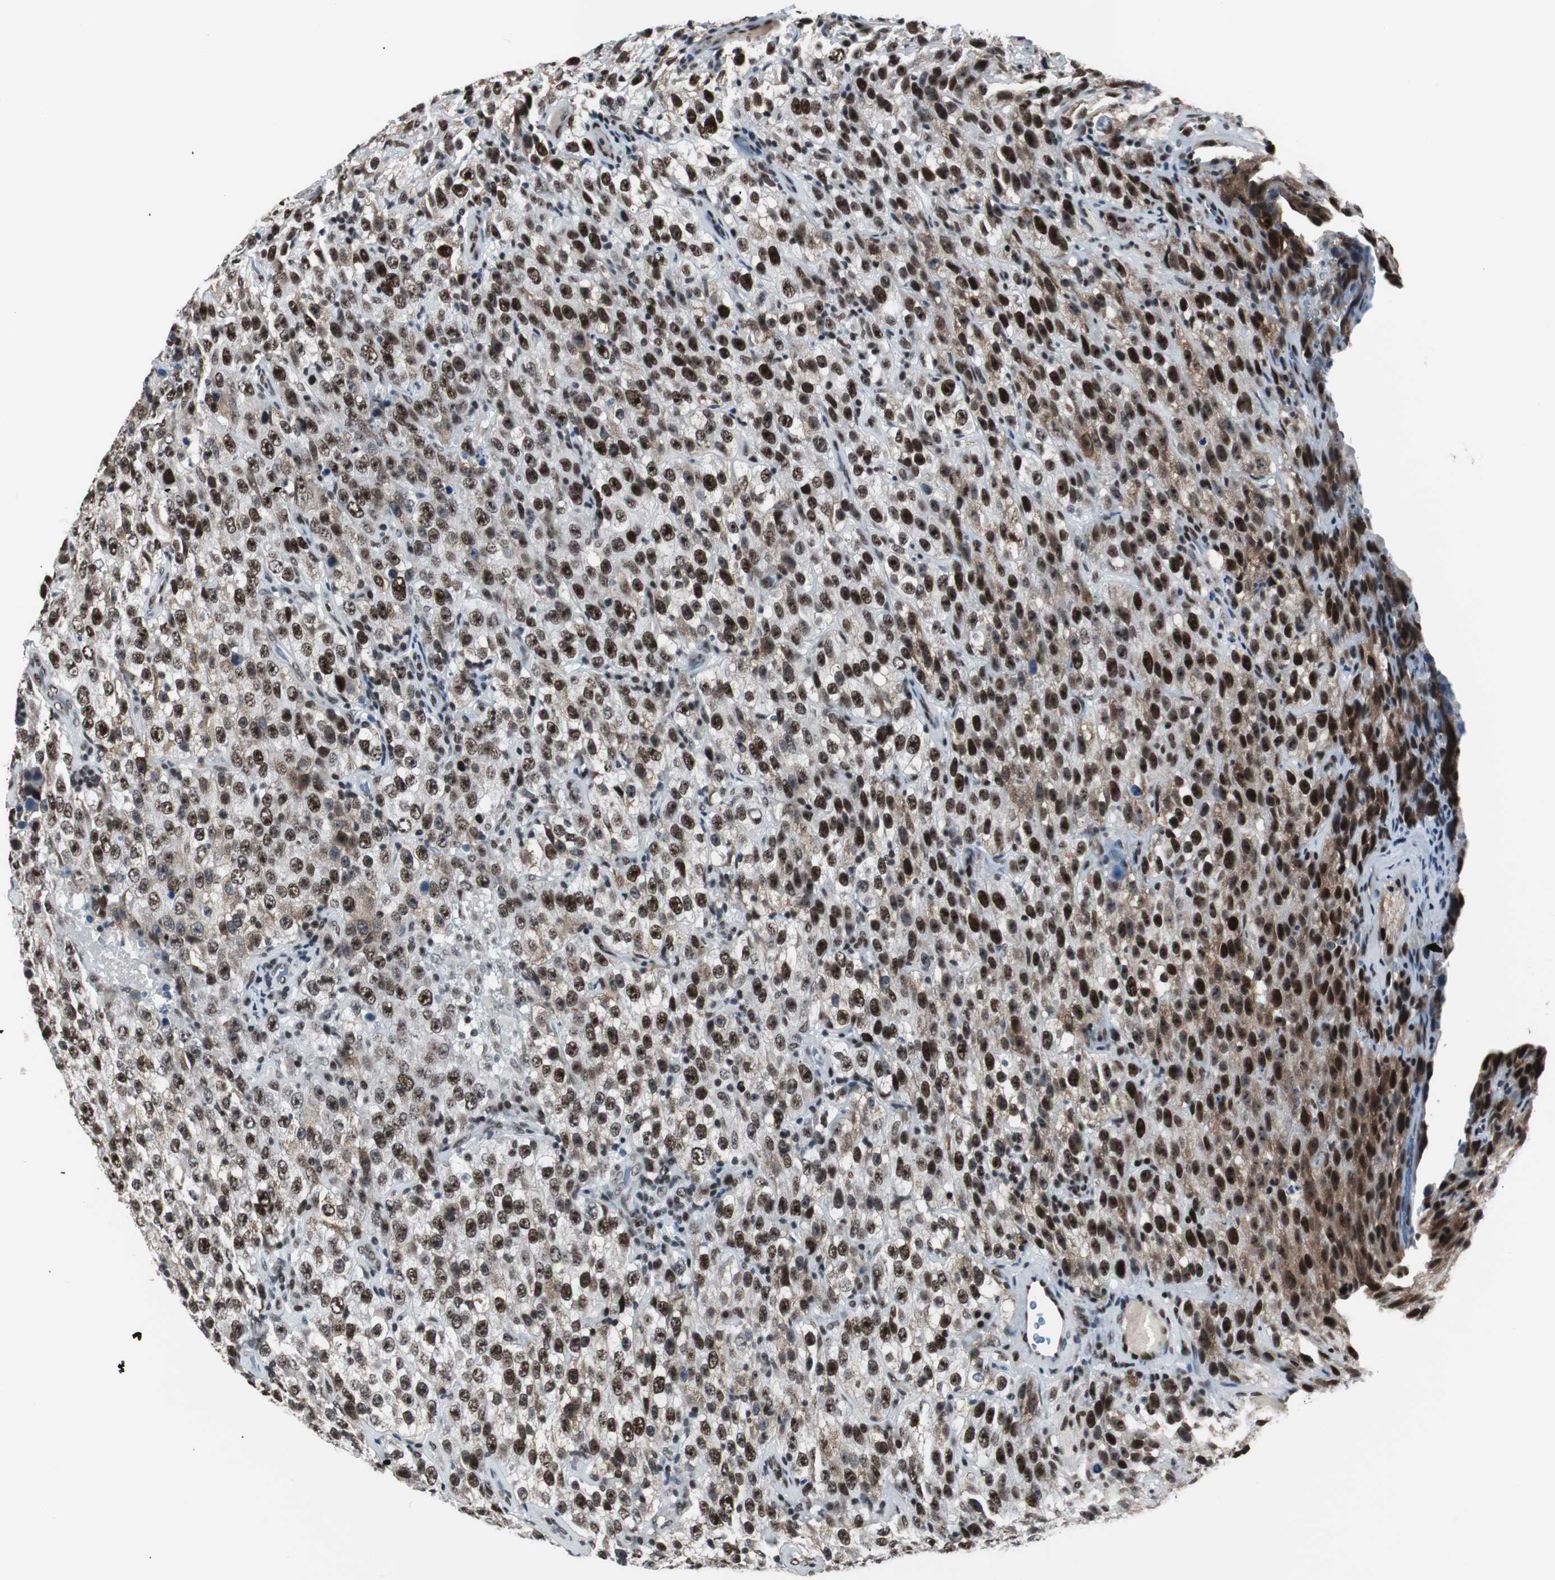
{"staining": {"intensity": "strong", "quantity": ">75%", "location": "nuclear"}, "tissue": "testis cancer", "cell_type": "Tumor cells", "image_type": "cancer", "snomed": [{"axis": "morphology", "description": "Seminoma, NOS"}, {"axis": "topography", "description": "Testis"}], "caption": "A high-resolution histopathology image shows IHC staining of testis seminoma, which shows strong nuclear expression in approximately >75% of tumor cells.", "gene": "XRCC1", "patient": {"sex": "male", "age": 52}}